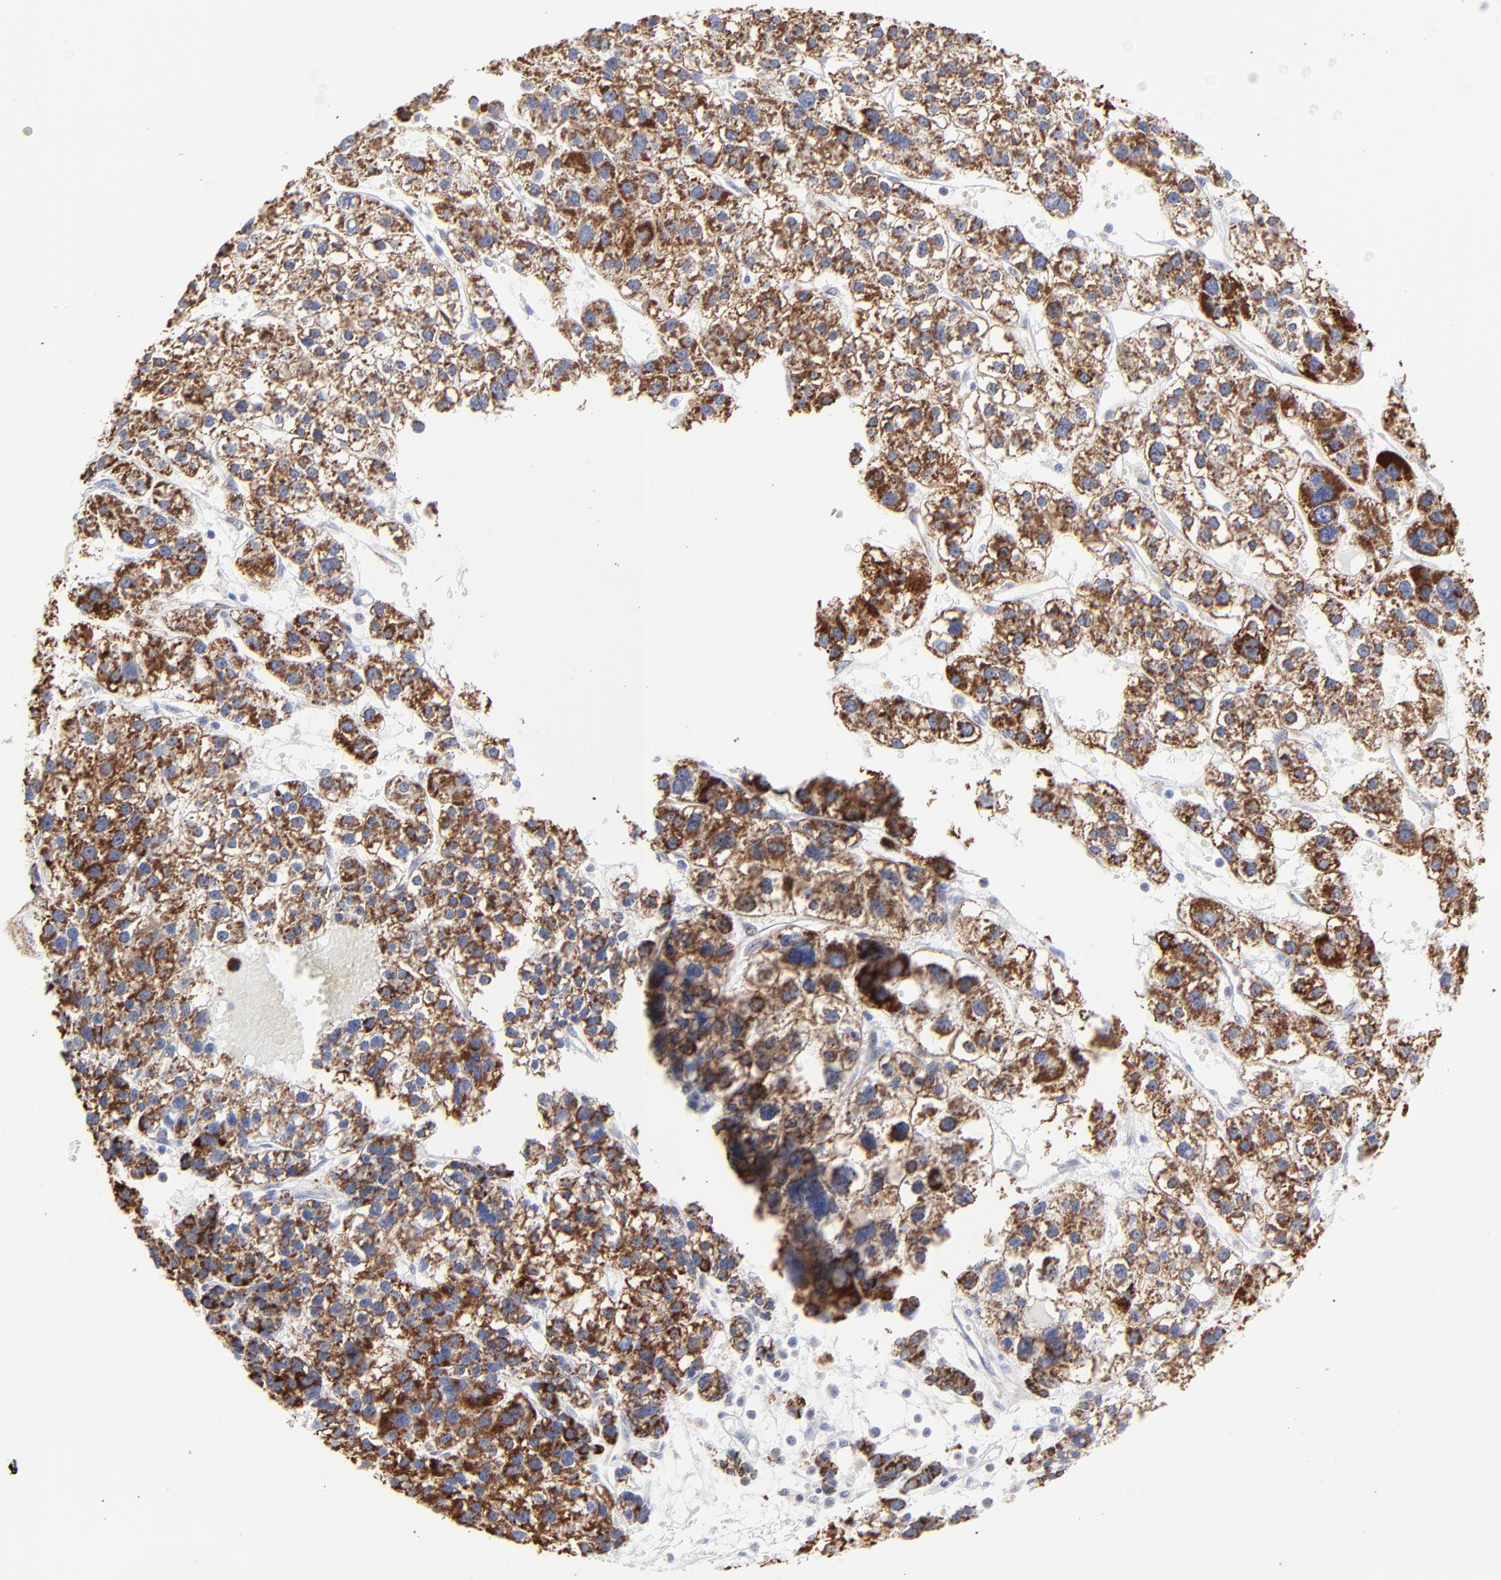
{"staining": {"intensity": "moderate", "quantity": ">75%", "location": "cytoplasmic/membranous"}, "tissue": "liver cancer", "cell_type": "Tumor cells", "image_type": "cancer", "snomed": [{"axis": "morphology", "description": "Carcinoma, Hepatocellular, NOS"}, {"axis": "topography", "description": "Liver"}], "caption": "Immunohistochemical staining of human liver hepatocellular carcinoma reveals medium levels of moderate cytoplasmic/membranous expression in approximately >75% of tumor cells. The staining was performed using DAB (3,3'-diaminobenzidine) to visualize the protein expression in brown, while the nuclei were stained in blue with hematoxylin (Magnification: 20x).", "gene": "PINK1", "patient": {"sex": "female", "age": 85}}